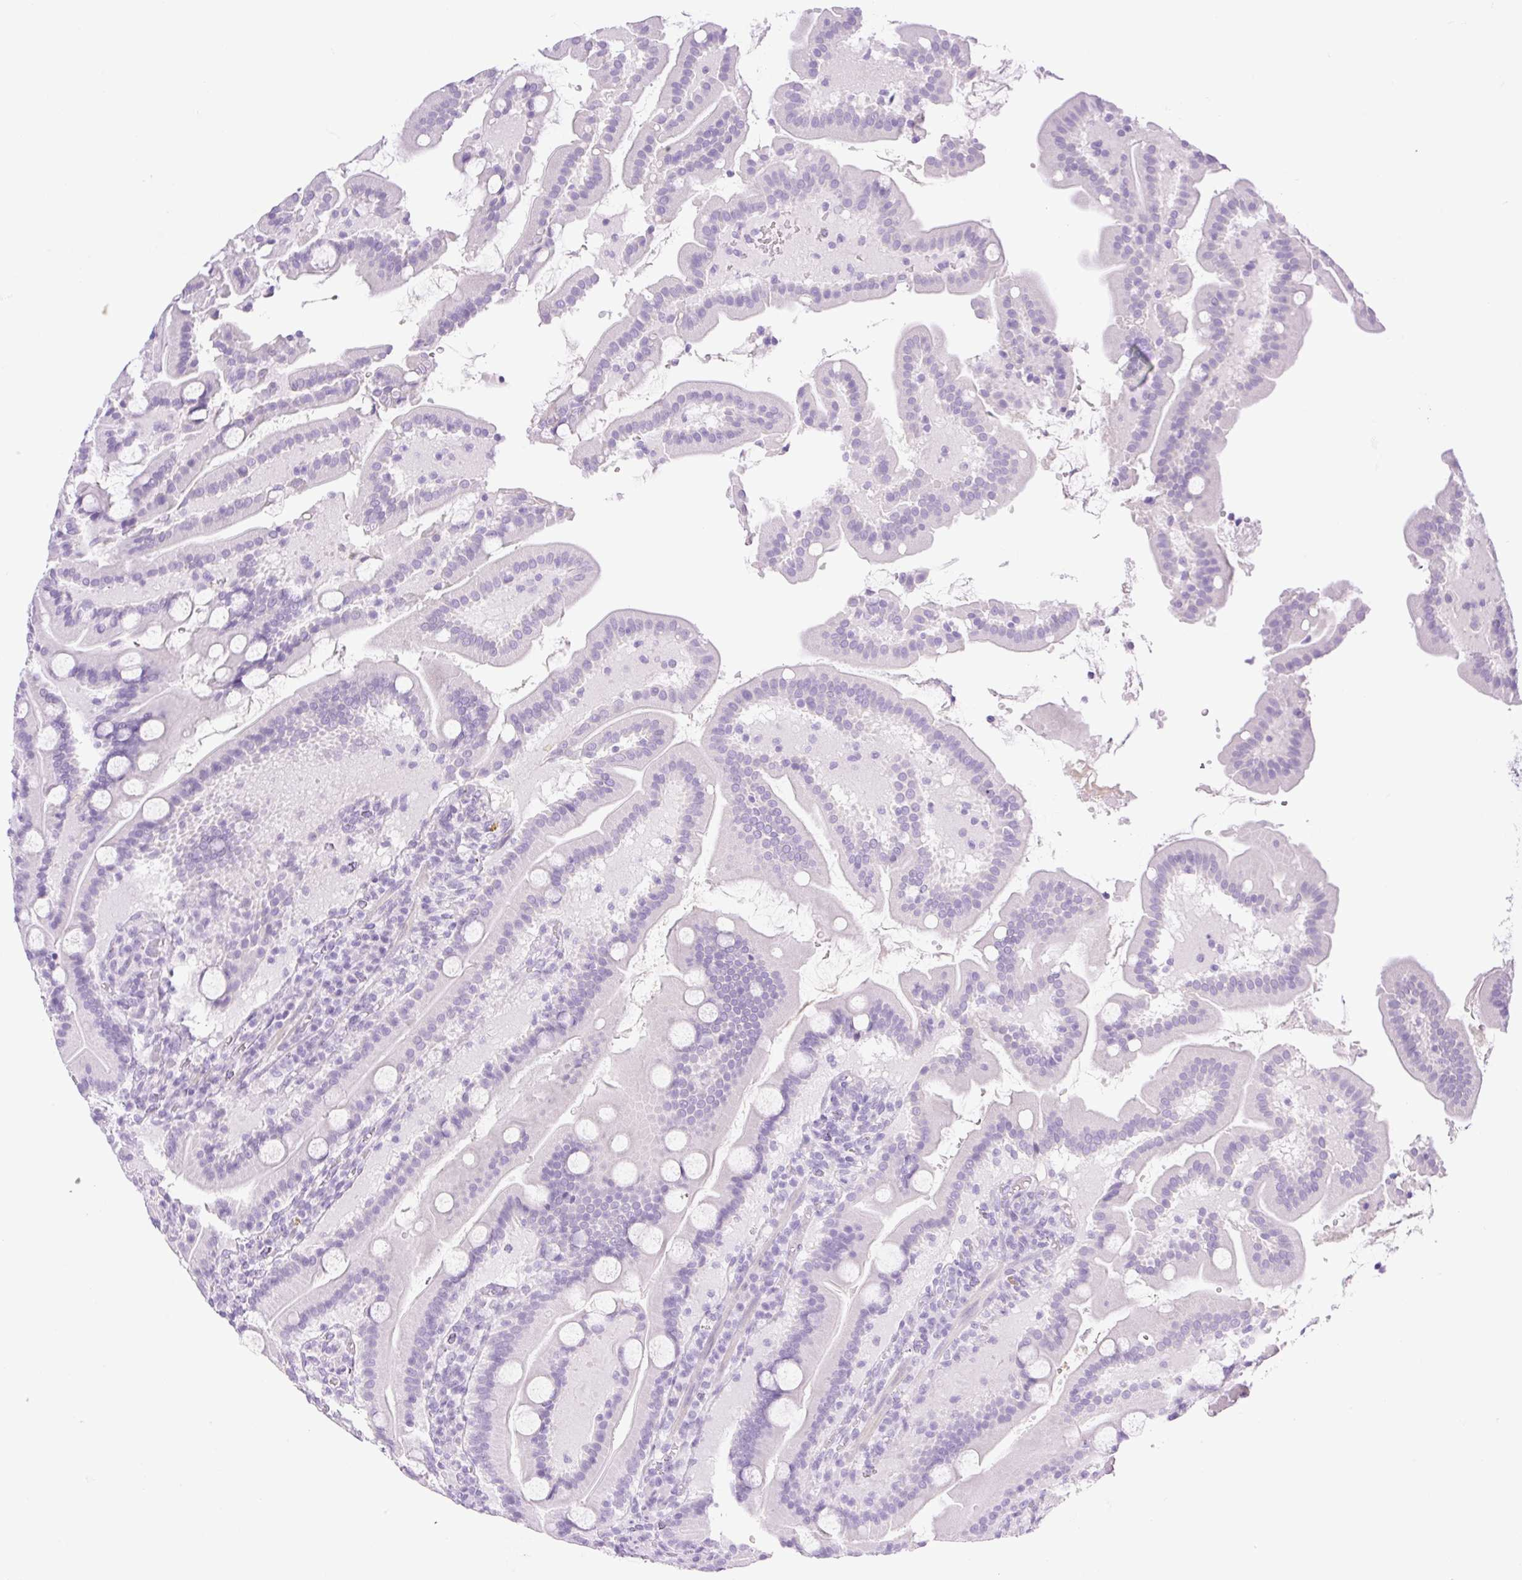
{"staining": {"intensity": "negative", "quantity": "none", "location": "none"}, "tissue": "duodenum", "cell_type": "Glandular cells", "image_type": "normal", "snomed": [{"axis": "morphology", "description": "Normal tissue, NOS"}, {"axis": "topography", "description": "Duodenum"}], "caption": "Normal duodenum was stained to show a protein in brown. There is no significant positivity in glandular cells.", "gene": "PALM3", "patient": {"sex": "male", "age": 55}}